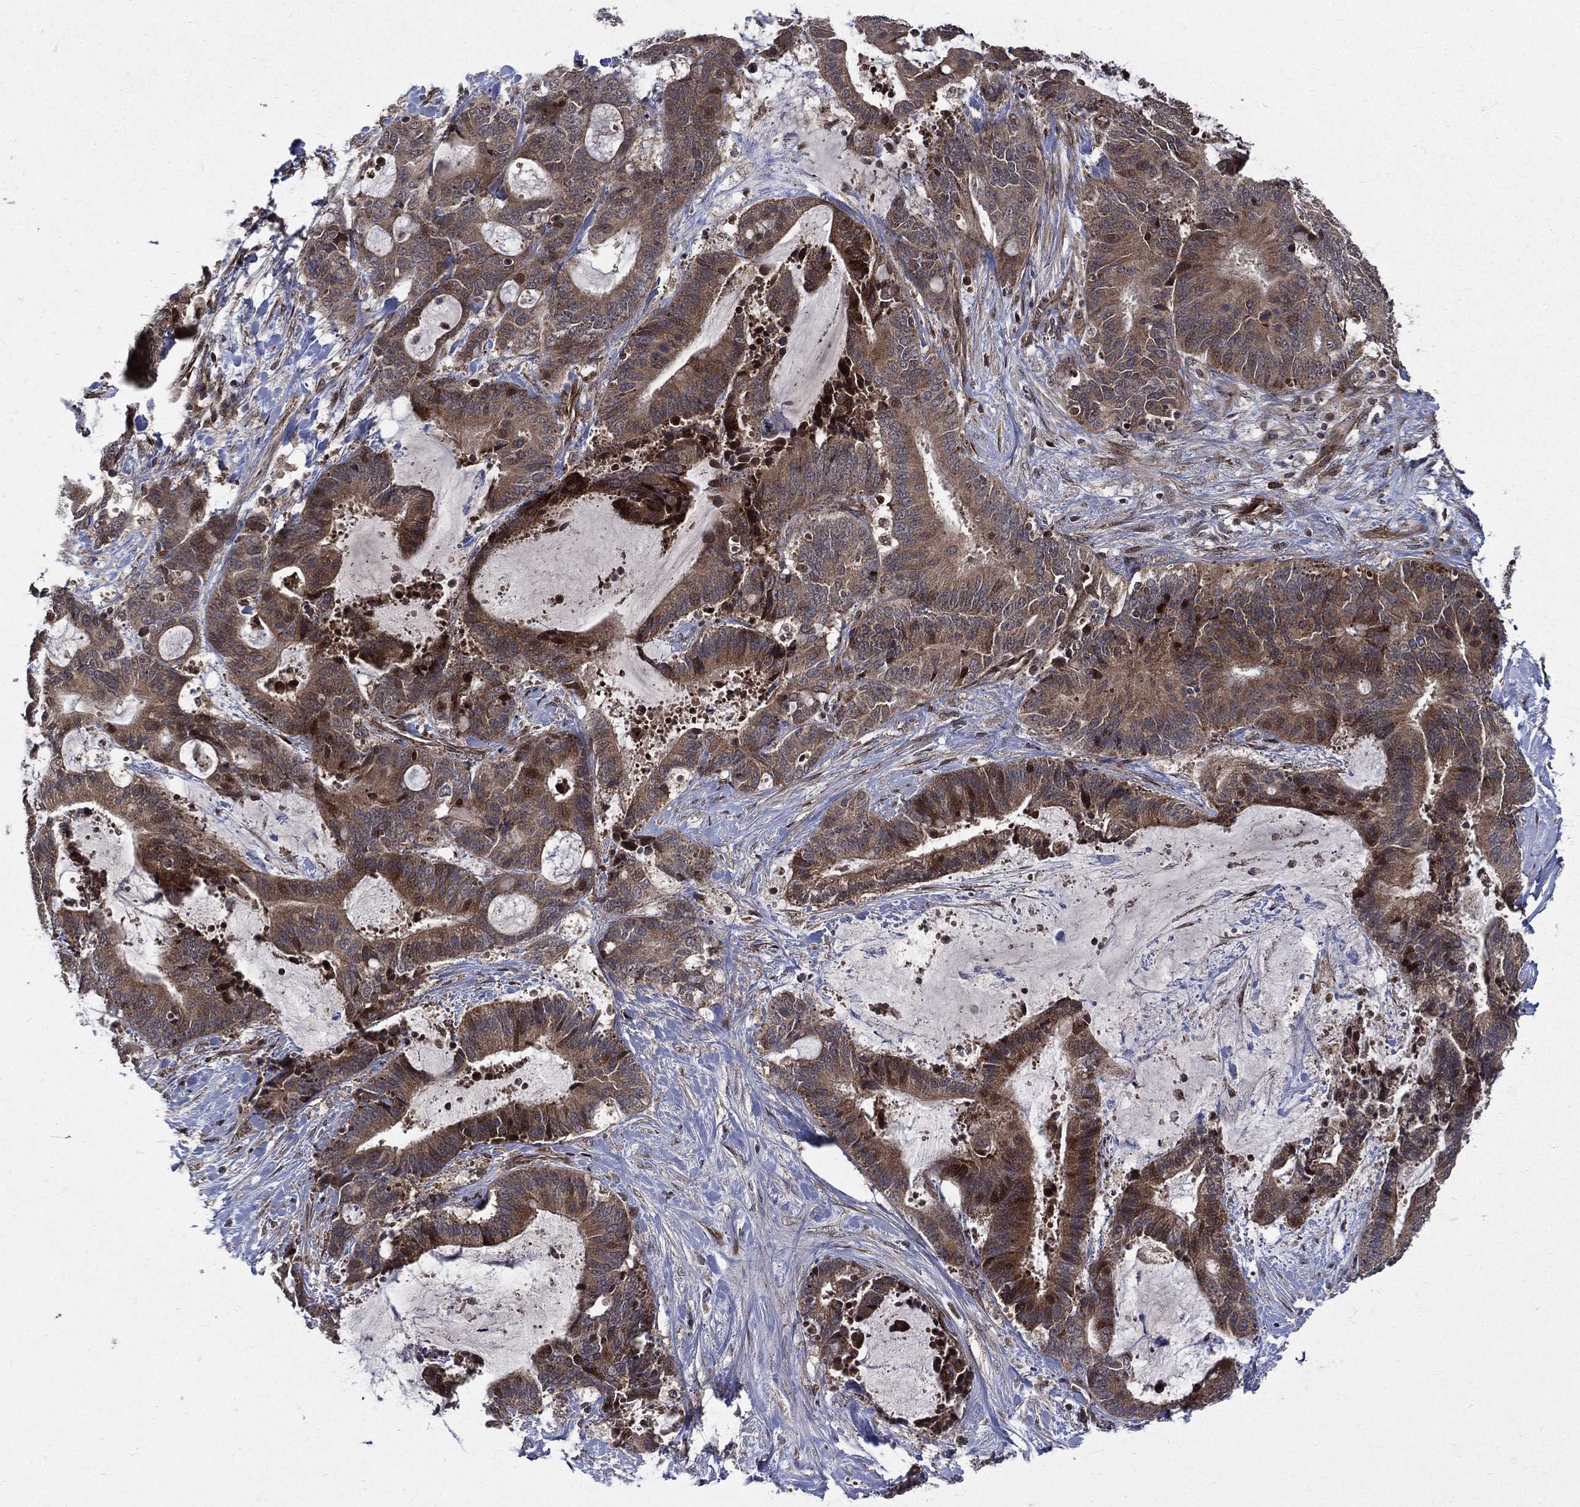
{"staining": {"intensity": "strong", "quantity": "25%-75%", "location": "cytoplasmic/membranous"}, "tissue": "liver cancer", "cell_type": "Tumor cells", "image_type": "cancer", "snomed": [{"axis": "morphology", "description": "Cholangiocarcinoma"}, {"axis": "topography", "description": "Liver"}], "caption": "IHC photomicrograph of neoplastic tissue: liver cholangiocarcinoma stained using immunohistochemistry (IHC) reveals high levels of strong protein expression localized specifically in the cytoplasmic/membranous of tumor cells, appearing as a cytoplasmic/membranous brown color.", "gene": "RAB11FIP4", "patient": {"sex": "female", "age": 73}}